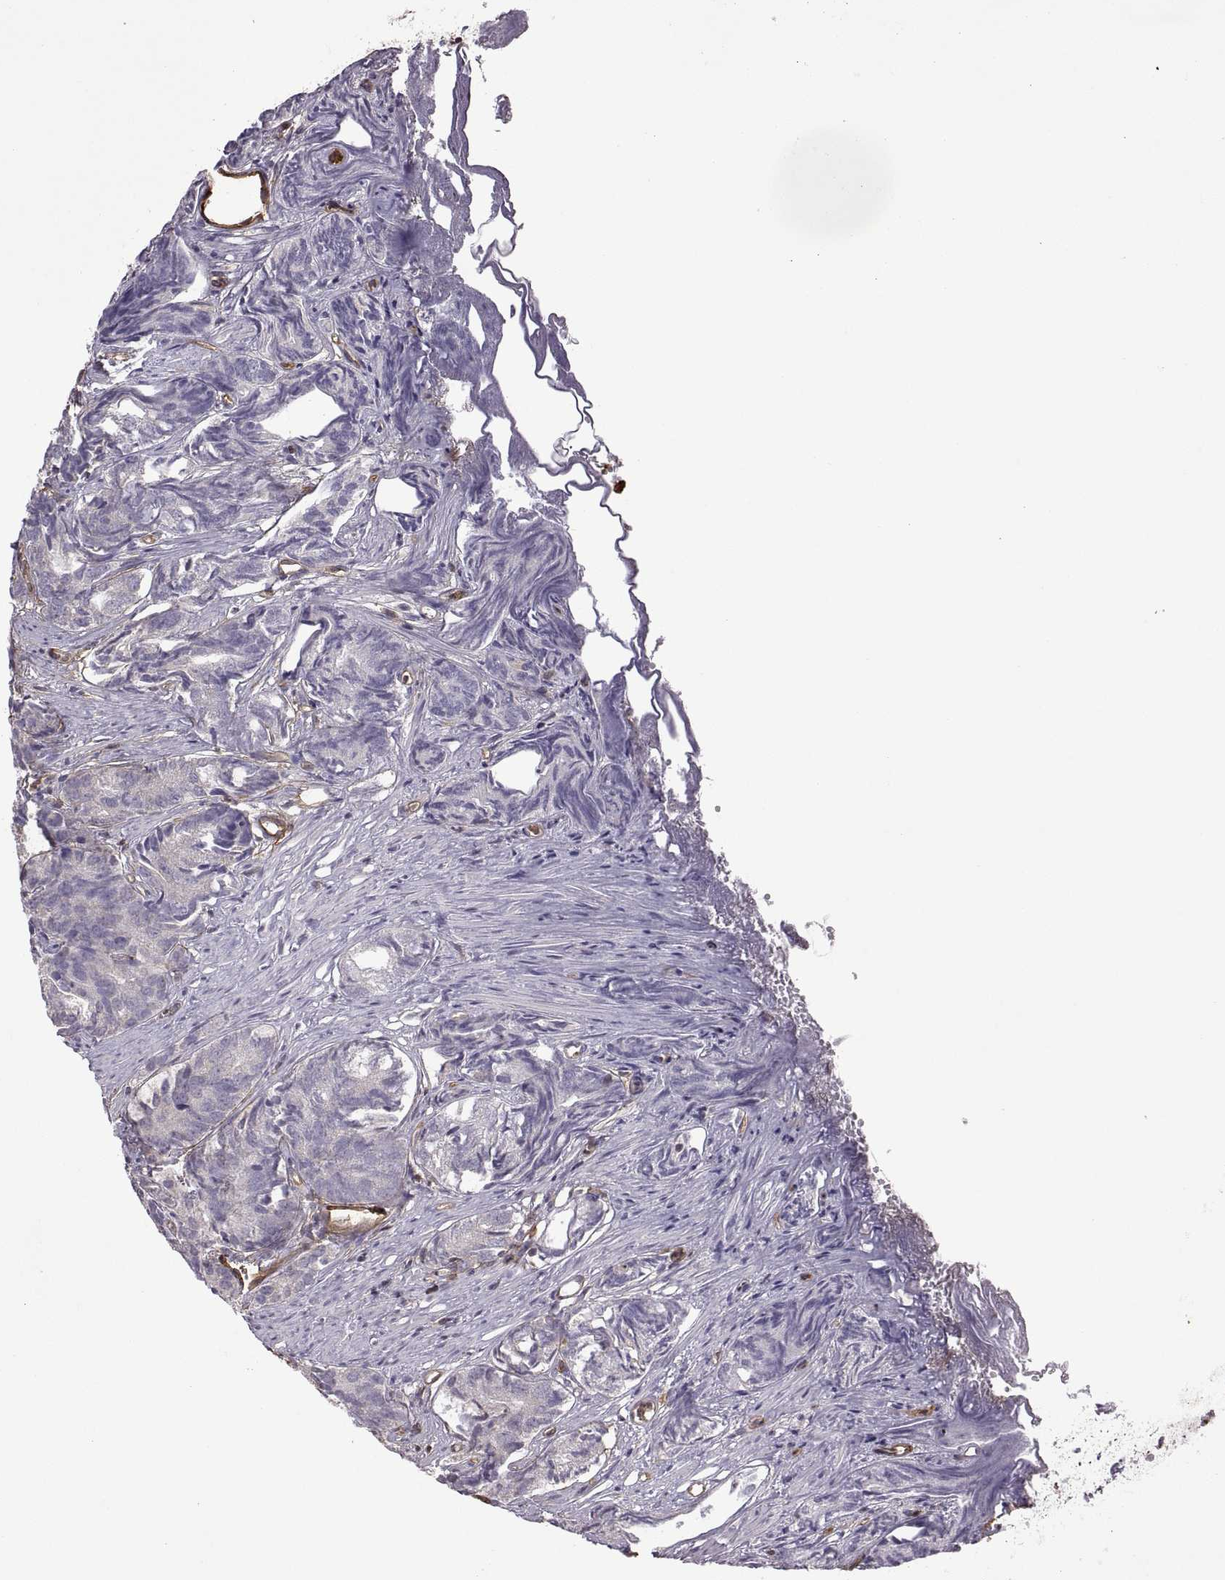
{"staining": {"intensity": "negative", "quantity": "none", "location": "none"}, "tissue": "prostate cancer", "cell_type": "Tumor cells", "image_type": "cancer", "snomed": [{"axis": "morphology", "description": "Adenocarcinoma, High grade"}, {"axis": "topography", "description": "Prostate"}], "caption": "Tumor cells show no significant positivity in prostate cancer.", "gene": "S100A10", "patient": {"sex": "male", "age": 84}}